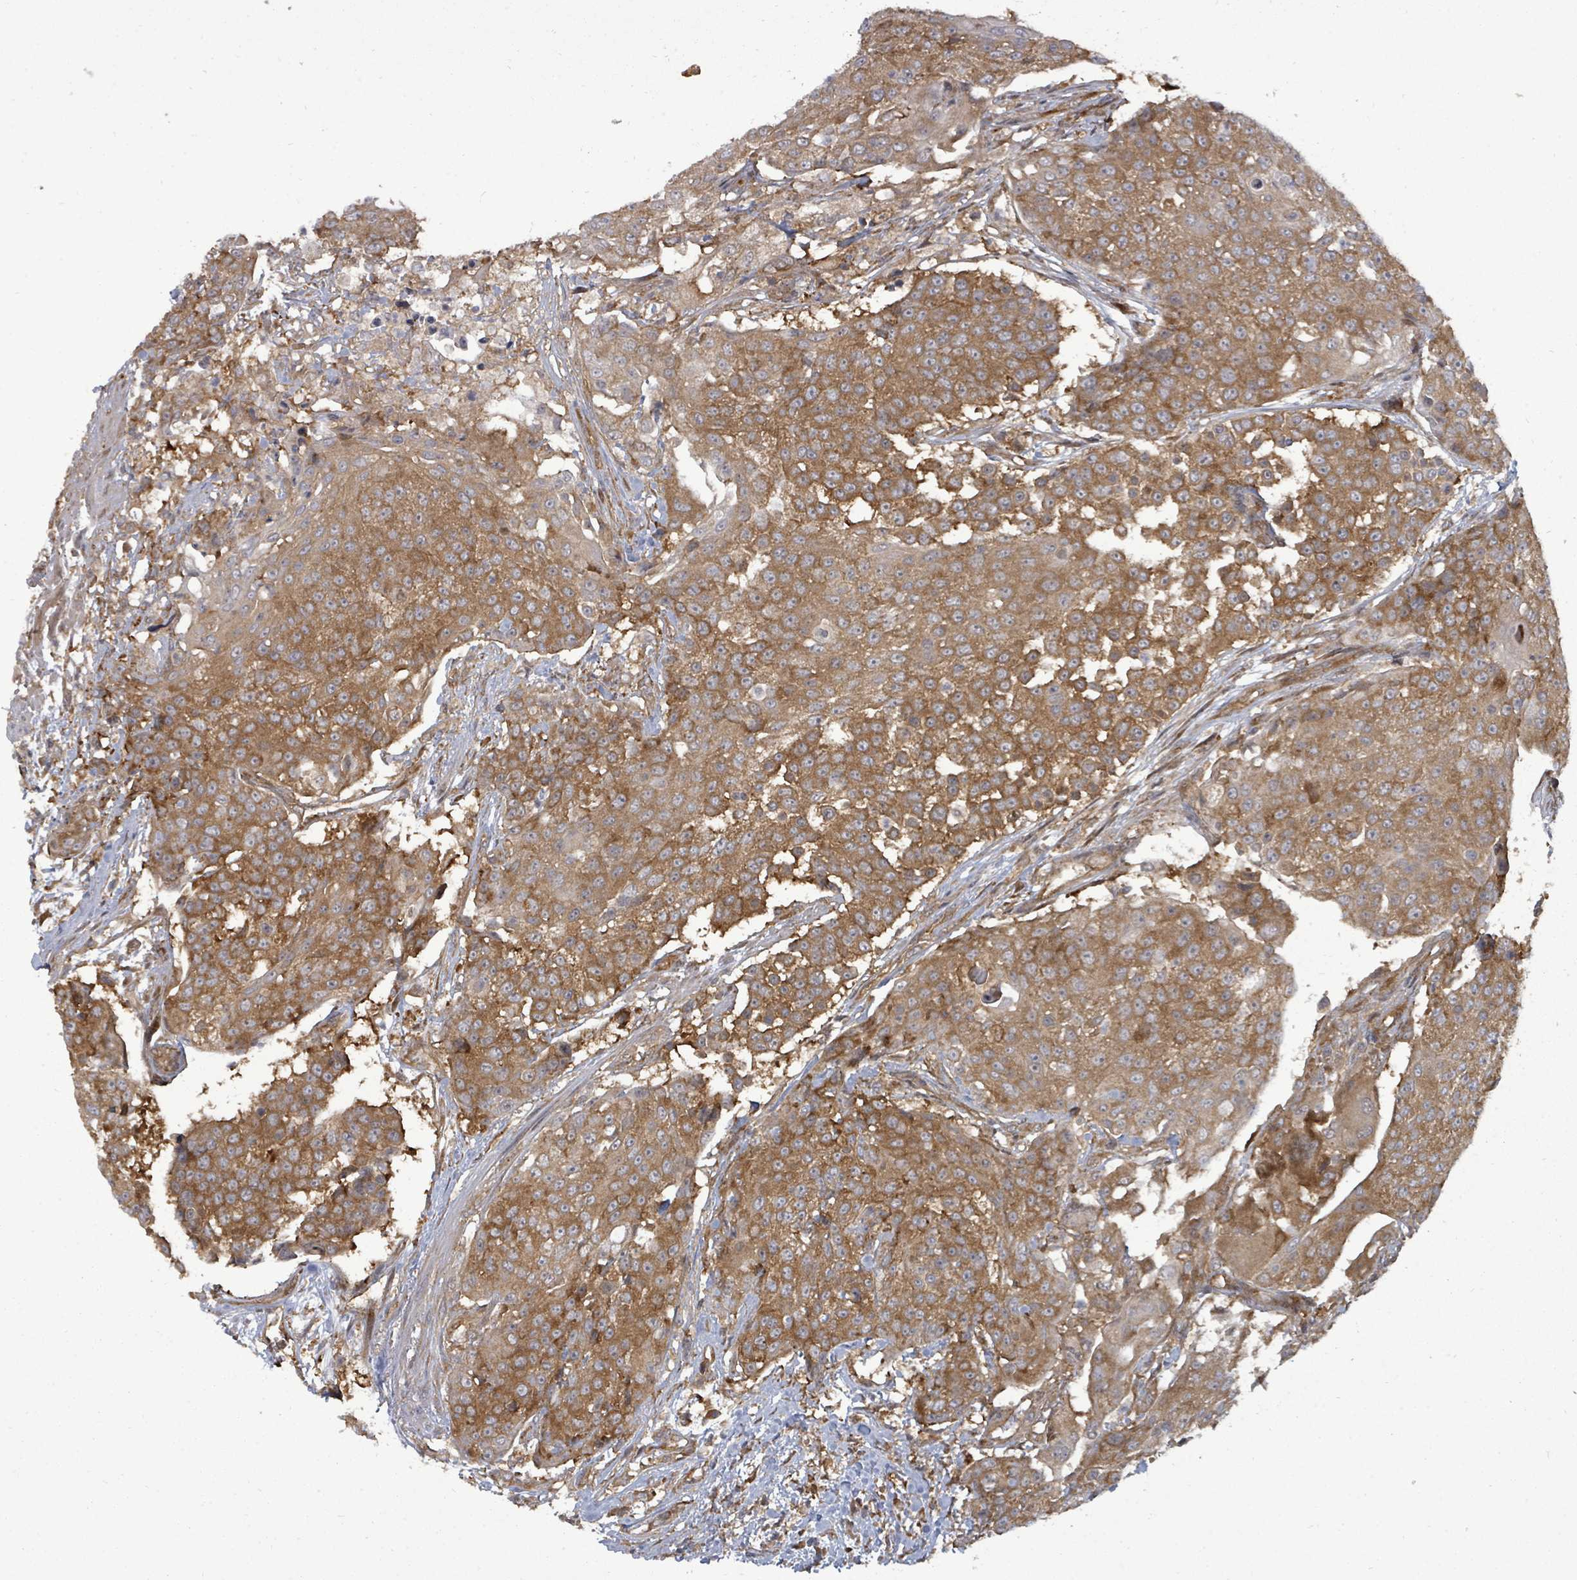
{"staining": {"intensity": "moderate", "quantity": ">75%", "location": "cytoplasmic/membranous"}, "tissue": "urothelial cancer", "cell_type": "Tumor cells", "image_type": "cancer", "snomed": [{"axis": "morphology", "description": "Urothelial carcinoma, High grade"}, {"axis": "topography", "description": "Urinary bladder"}], "caption": "This image shows IHC staining of human urothelial cancer, with medium moderate cytoplasmic/membranous staining in about >75% of tumor cells.", "gene": "EIF3C", "patient": {"sex": "female", "age": 63}}